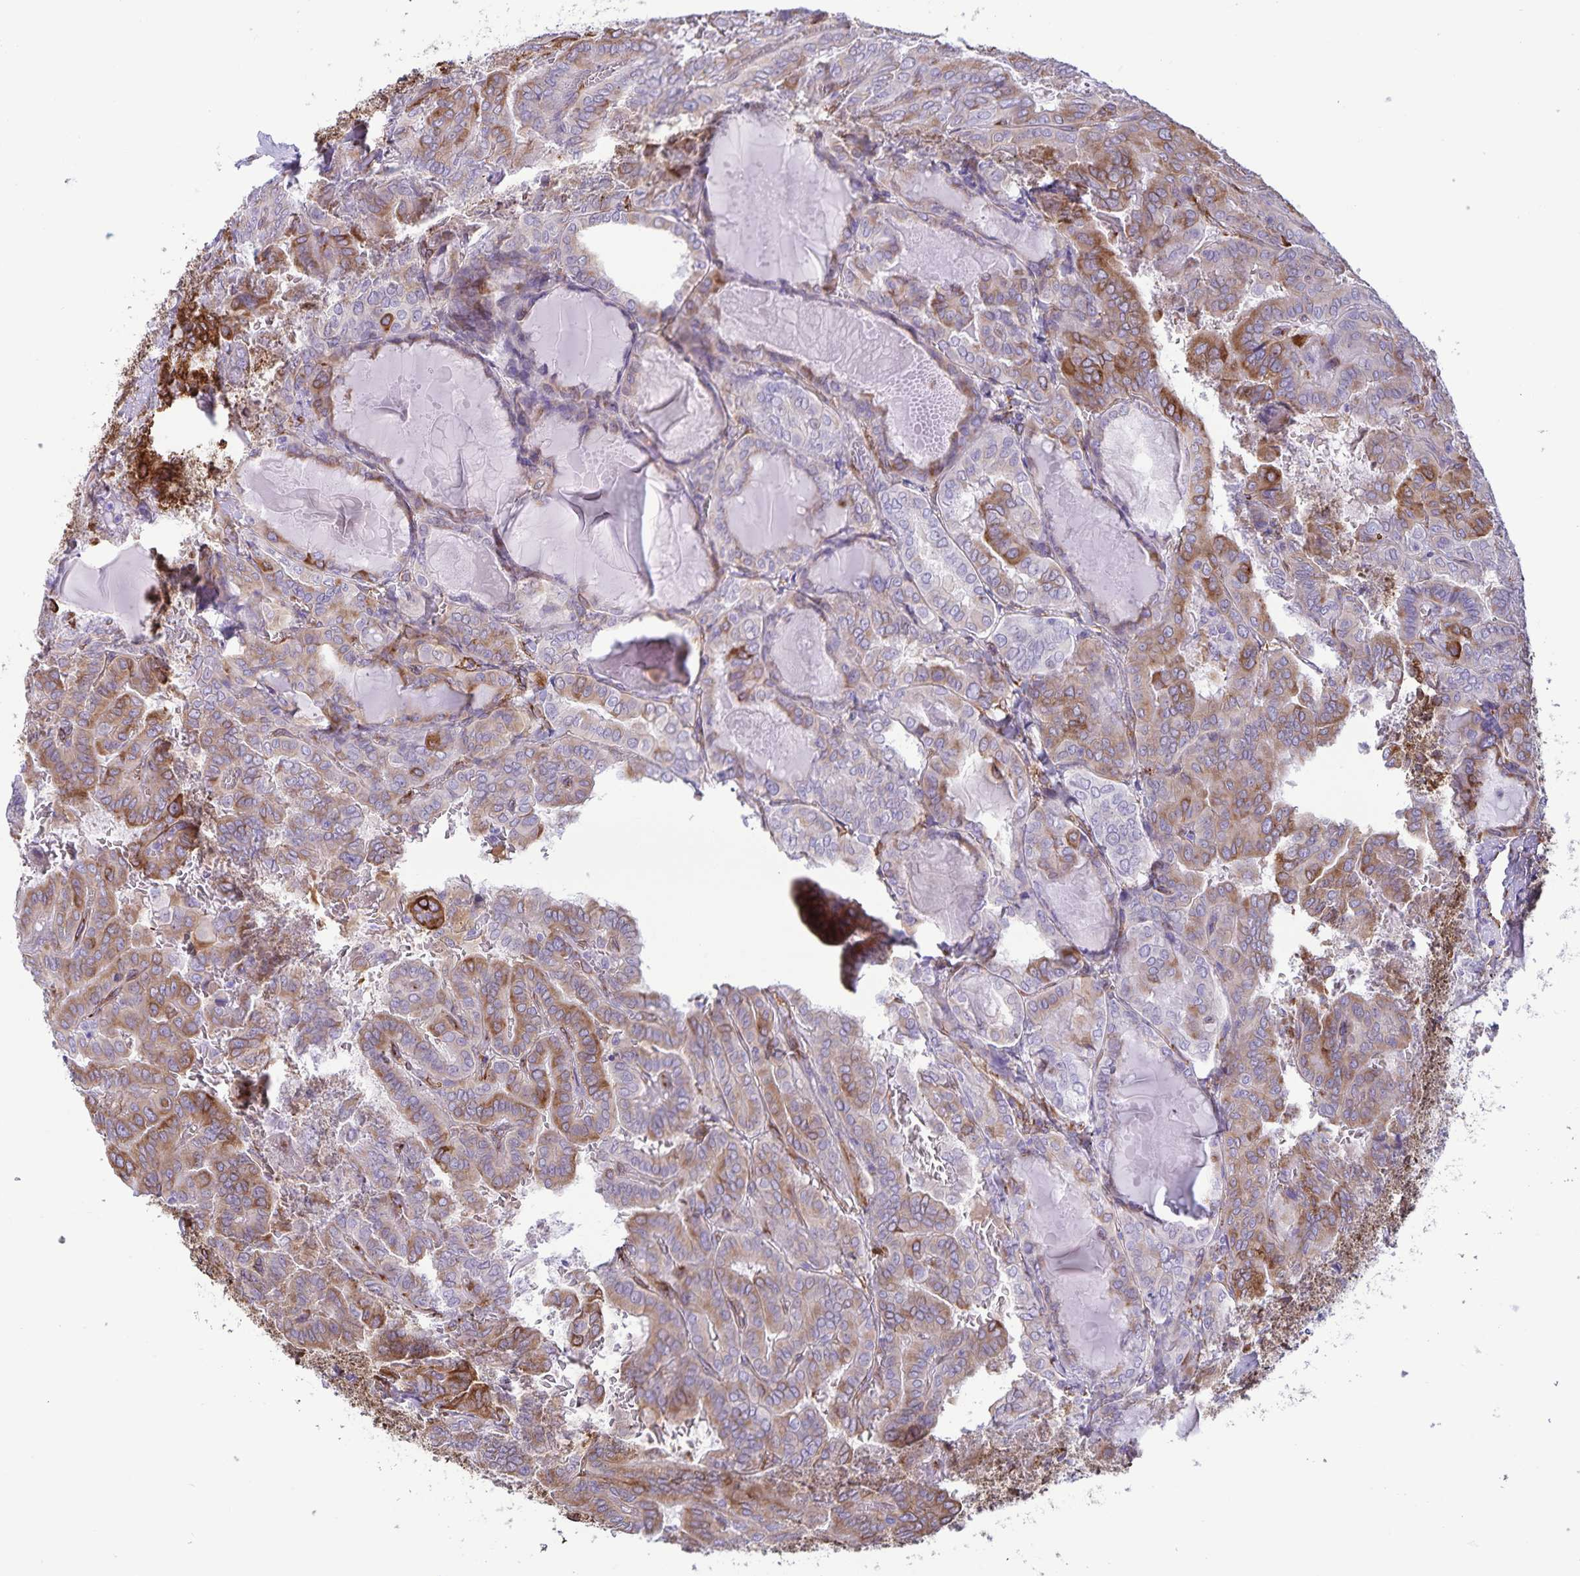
{"staining": {"intensity": "weak", "quantity": ">75%", "location": "cytoplasmic/membranous"}, "tissue": "thyroid cancer", "cell_type": "Tumor cells", "image_type": "cancer", "snomed": [{"axis": "morphology", "description": "Papillary adenocarcinoma, NOS"}, {"axis": "topography", "description": "Thyroid gland"}], "caption": "This micrograph reveals immunohistochemistry (IHC) staining of human thyroid papillary adenocarcinoma, with low weak cytoplasmic/membranous staining in about >75% of tumor cells.", "gene": "RCN1", "patient": {"sex": "female", "age": 46}}